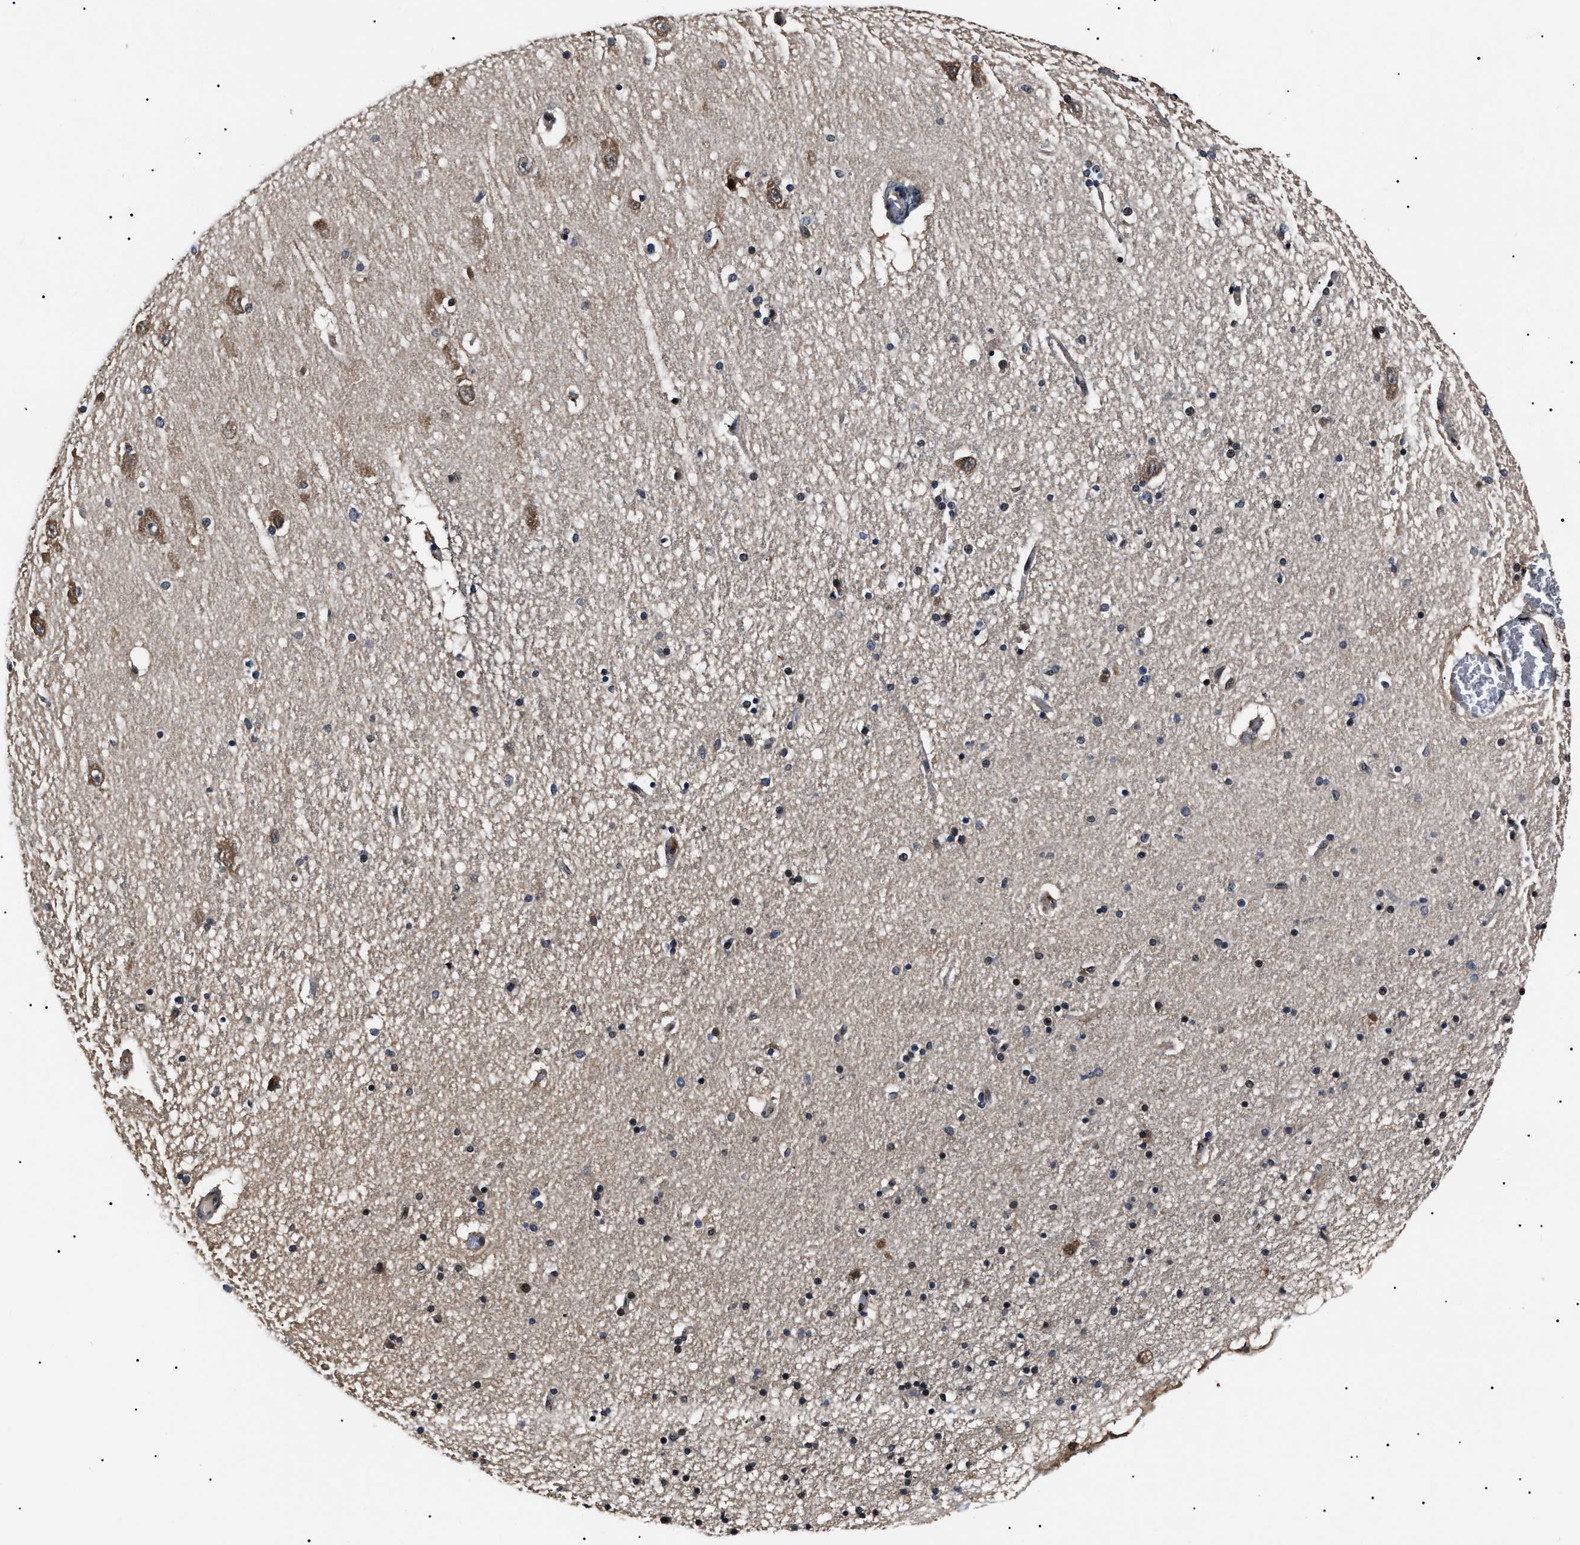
{"staining": {"intensity": "strong", "quantity": "<25%", "location": "cytoplasmic/membranous"}, "tissue": "hippocampus", "cell_type": "Glial cells", "image_type": "normal", "snomed": [{"axis": "morphology", "description": "Normal tissue, NOS"}, {"axis": "topography", "description": "Hippocampus"}], "caption": "IHC micrograph of benign hippocampus stained for a protein (brown), which displays medium levels of strong cytoplasmic/membranous expression in approximately <25% of glial cells.", "gene": "CCT8", "patient": {"sex": "female", "age": 54}}